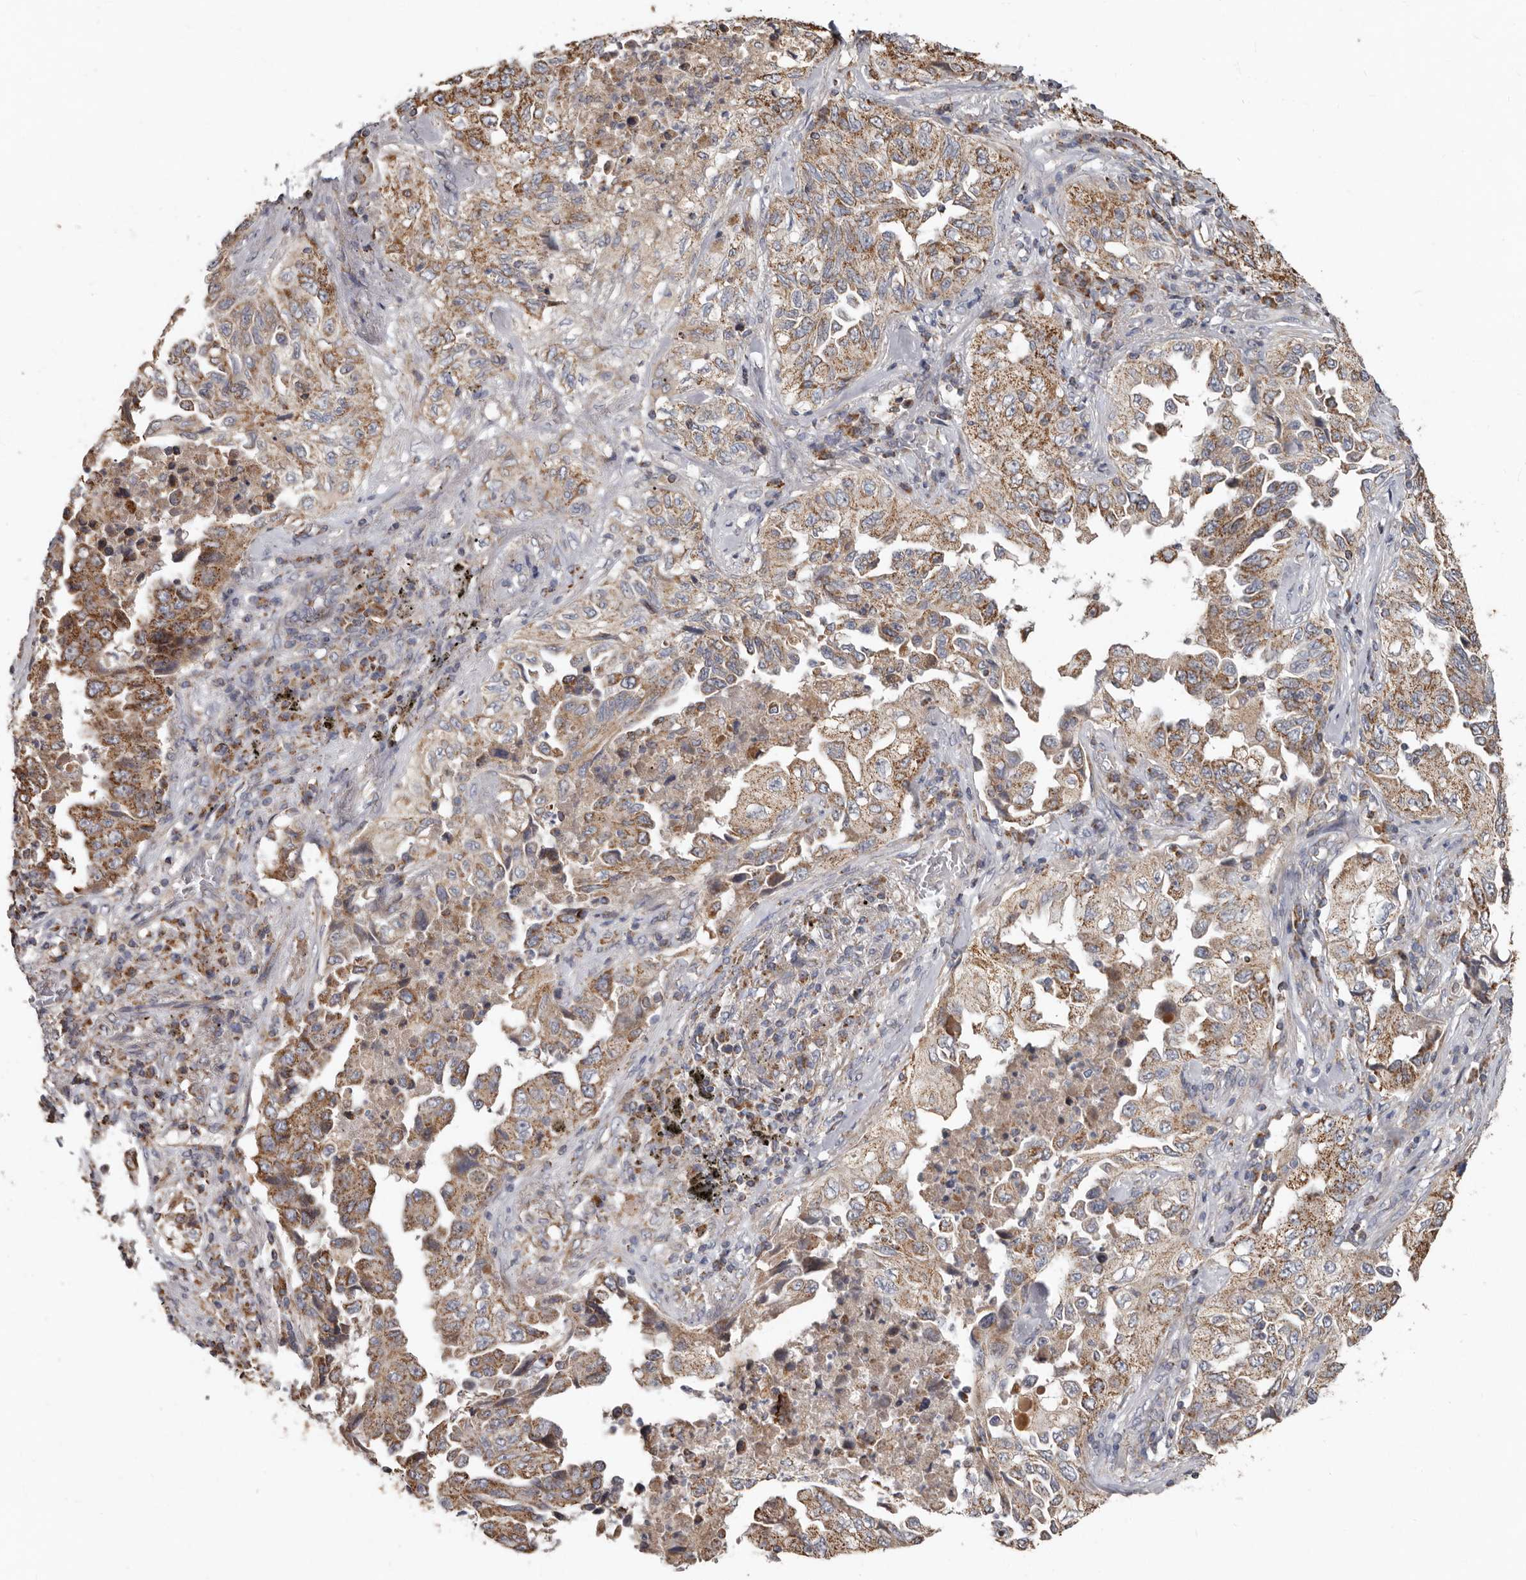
{"staining": {"intensity": "moderate", "quantity": ">75%", "location": "cytoplasmic/membranous"}, "tissue": "lung cancer", "cell_type": "Tumor cells", "image_type": "cancer", "snomed": [{"axis": "morphology", "description": "Adenocarcinoma, NOS"}, {"axis": "topography", "description": "Lung"}], "caption": "Immunohistochemical staining of human lung cancer (adenocarcinoma) reveals medium levels of moderate cytoplasmic/membranous protein staining in approximately >75% of tumor cells.", "gene": "KIF26B", "patient": {"sex": "female", "age": 51}}